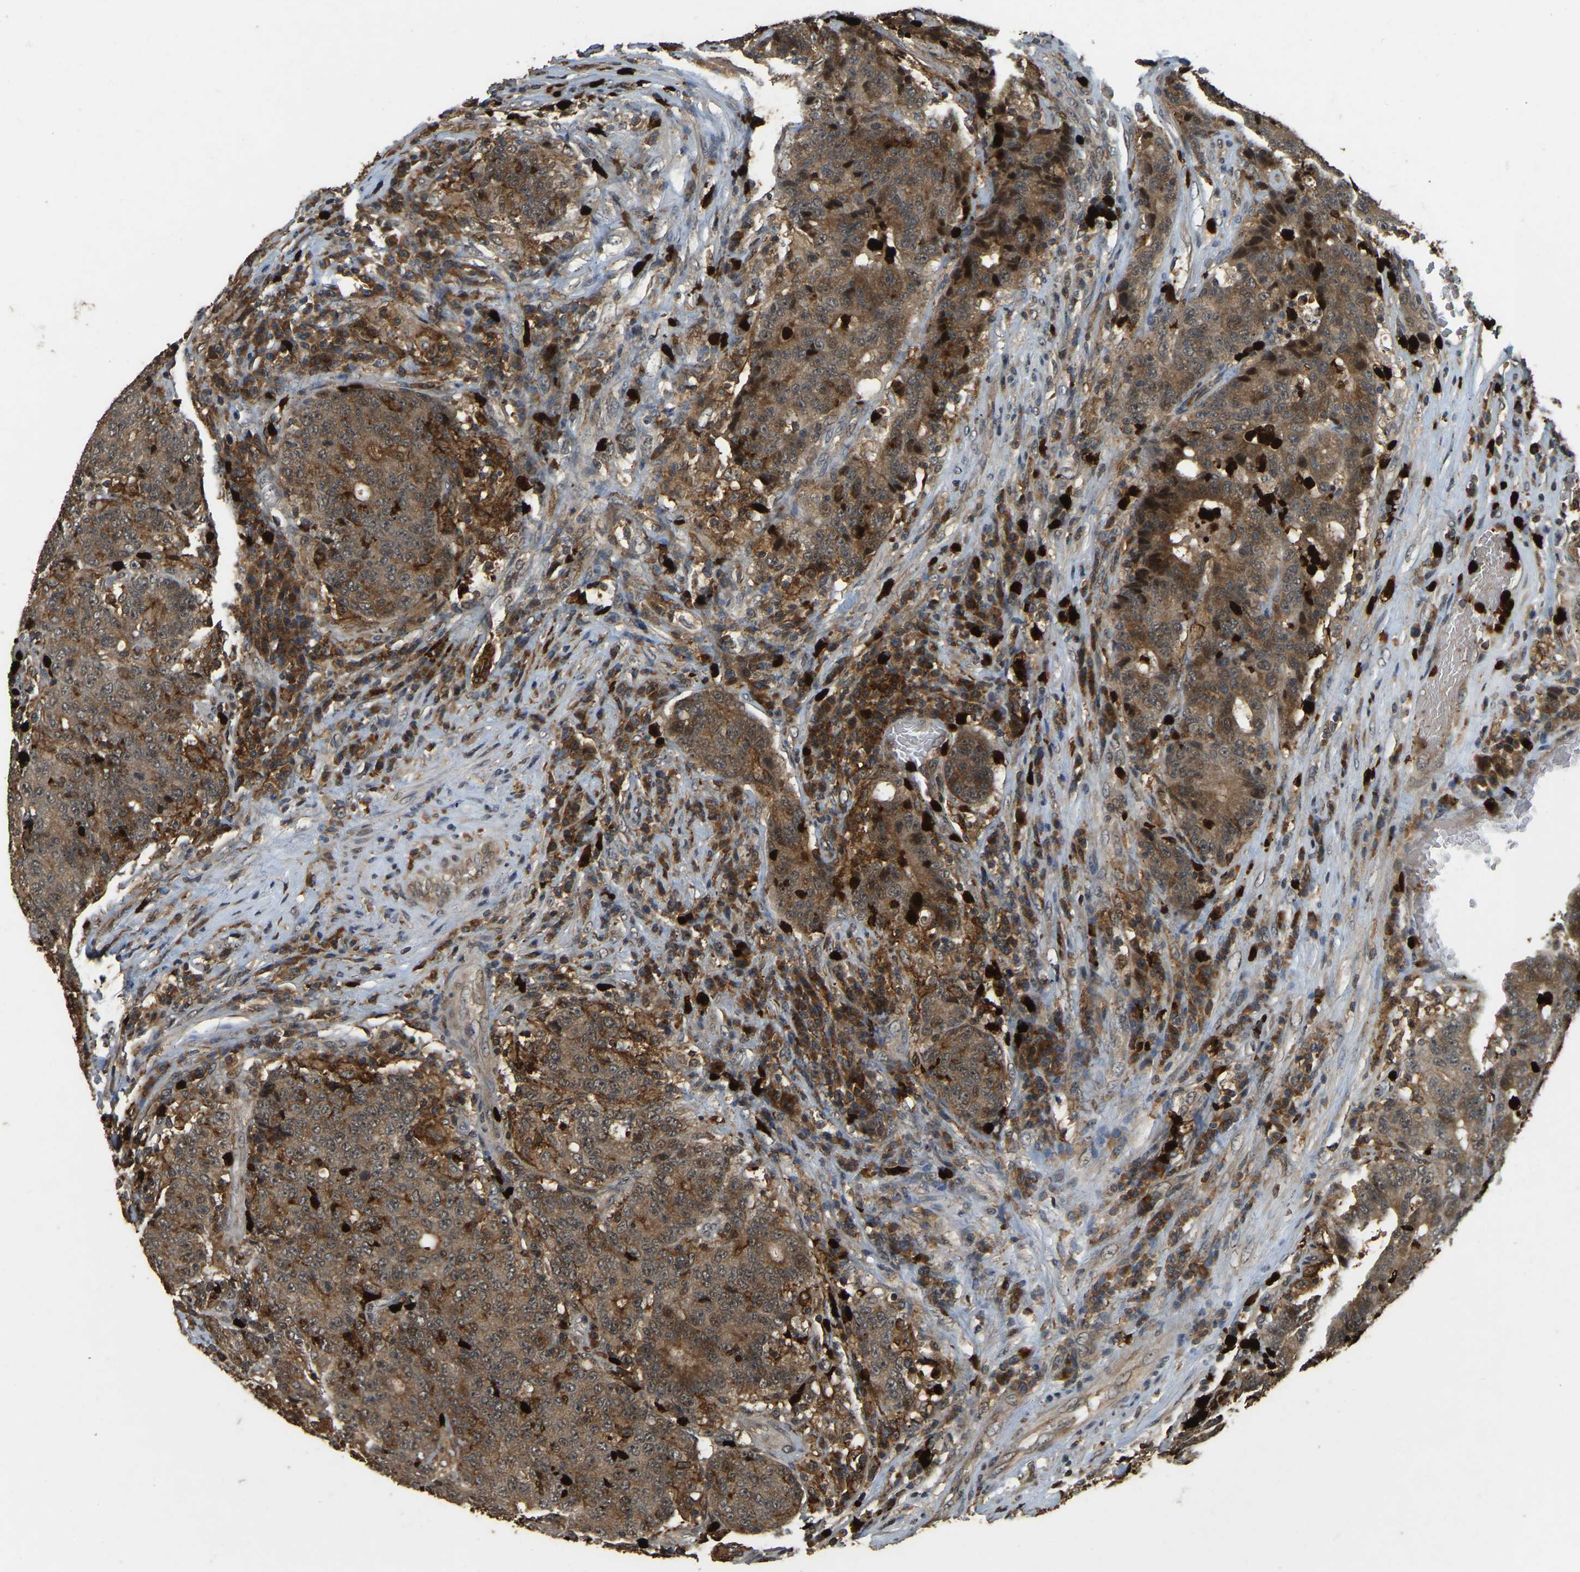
{"staining": {"intensity": "moderate", "quantity": ">75%", "location": "cytoplasmic/membranous"}, "tissue": "colorectal cancer", "cell_type": "Tumor cells", "image_type": "cancer", "snomed": [{"axis": "morphology", "description": "Normal tissue, NOS"}, {"axis": "morphology", "description": "Adenocarcinoma, NOS"}, {"axis": "topography", "description": "Colon"}], "caption": "Protein staining exhibits moderate cytoplasmic/membranous expression in approximately >75% of tumor cells in colorectal cancer.", "gene": "RNF141", "patient": {"sex": "female", "age": 75}}